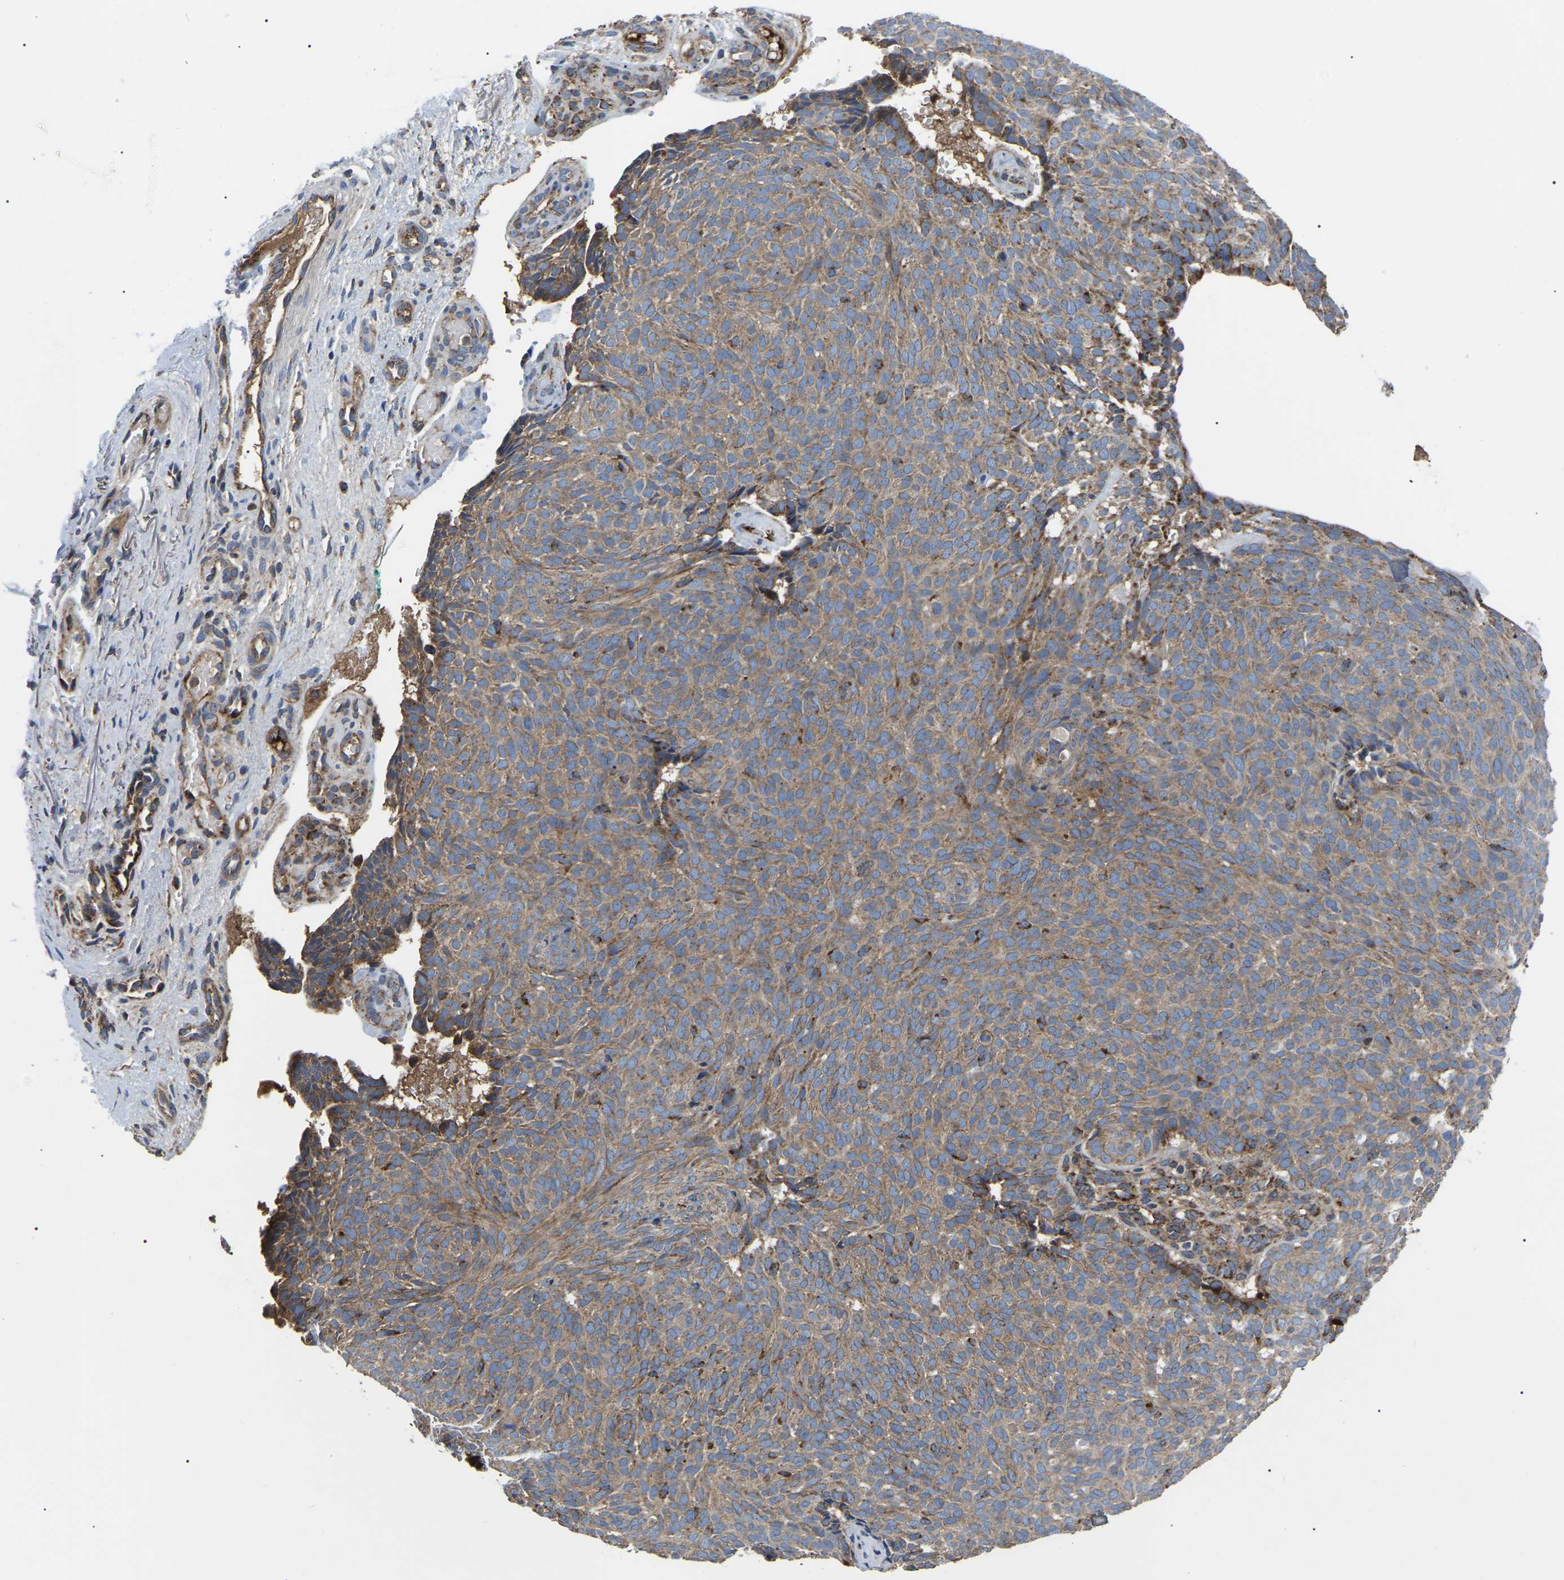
{"staining": {"intensity": "moderate", "quantity": ">75%", "location": "cytoplasmic/membranous"}, "tissue": "skin cancer", "cell_type": "Tumor cells", "image_type": "cancer", "snomed": [{"axis": "morphology", "description": "Basal cell carcinoma"}, {"axis": "topography", "description": "Skin"}], "caption": "Moderate cytoplasmic/membranous staining is present in about >75% of tumor cells in basal cell carcinoma (skin). (DAB (3,3'-diaminobenzidine) IHC, brown staining for protein, blue staining for nuclei).", "gene": "PPM1E", "patient": {"sex": "male", "age": 61}}